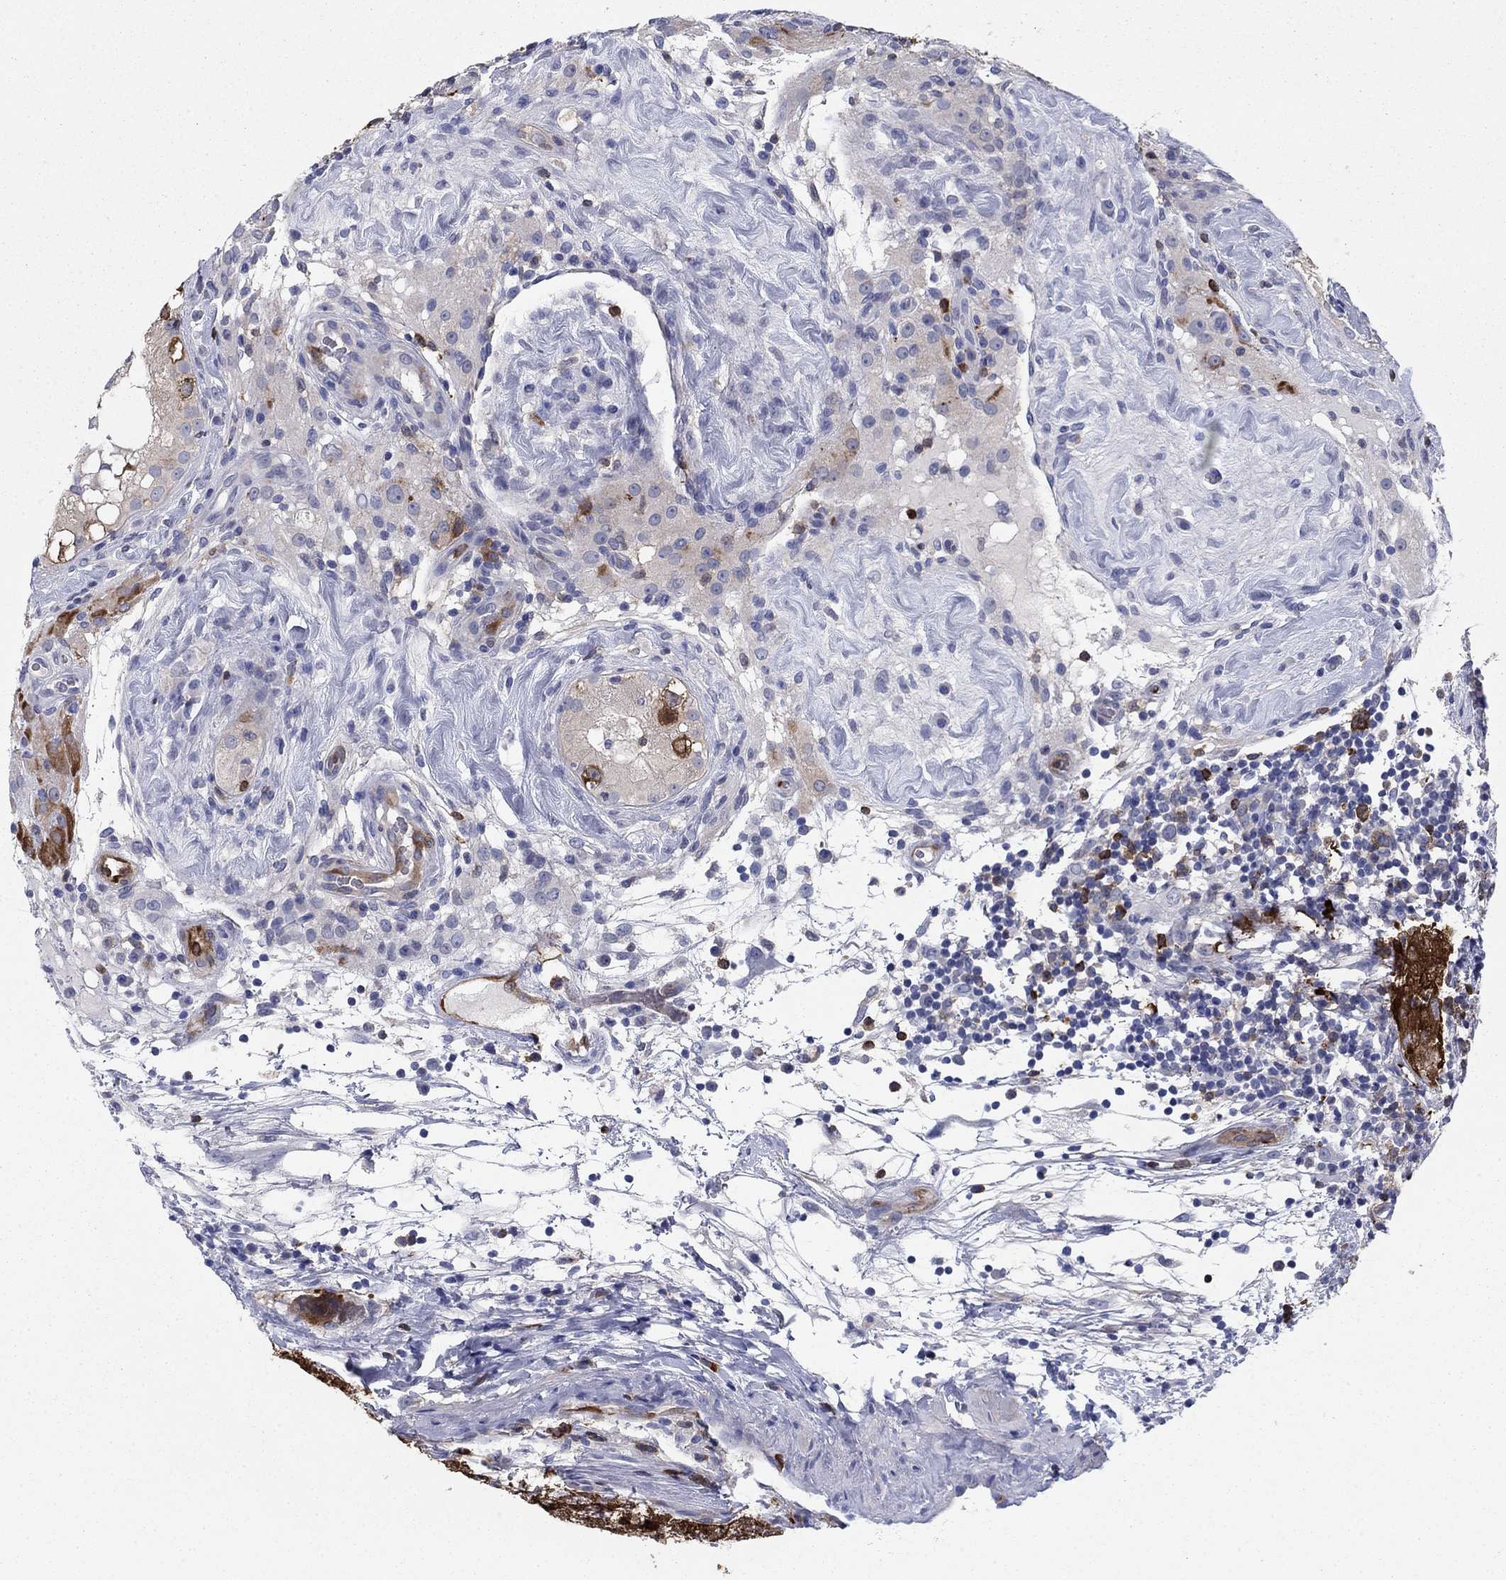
{"staining": {"intensity": "strong", "quantity": "25%-75%", "location": "cytoplasmic/membranous"}, "tissue": "testis cancer", "cell_type": "Tumor cells", "image_type": "cancer", "snomed": [{"axis": "morphology", "description": "Seminoma, NOS"}, {"axis": "topography", "description": "Testis"}], "caption": "Human testis cancer (seminoma) stained with a protein marker reveals strong staining in tumor cells.", "gene": "STMN1", "patient": {"sex": "male", "age": 34}}